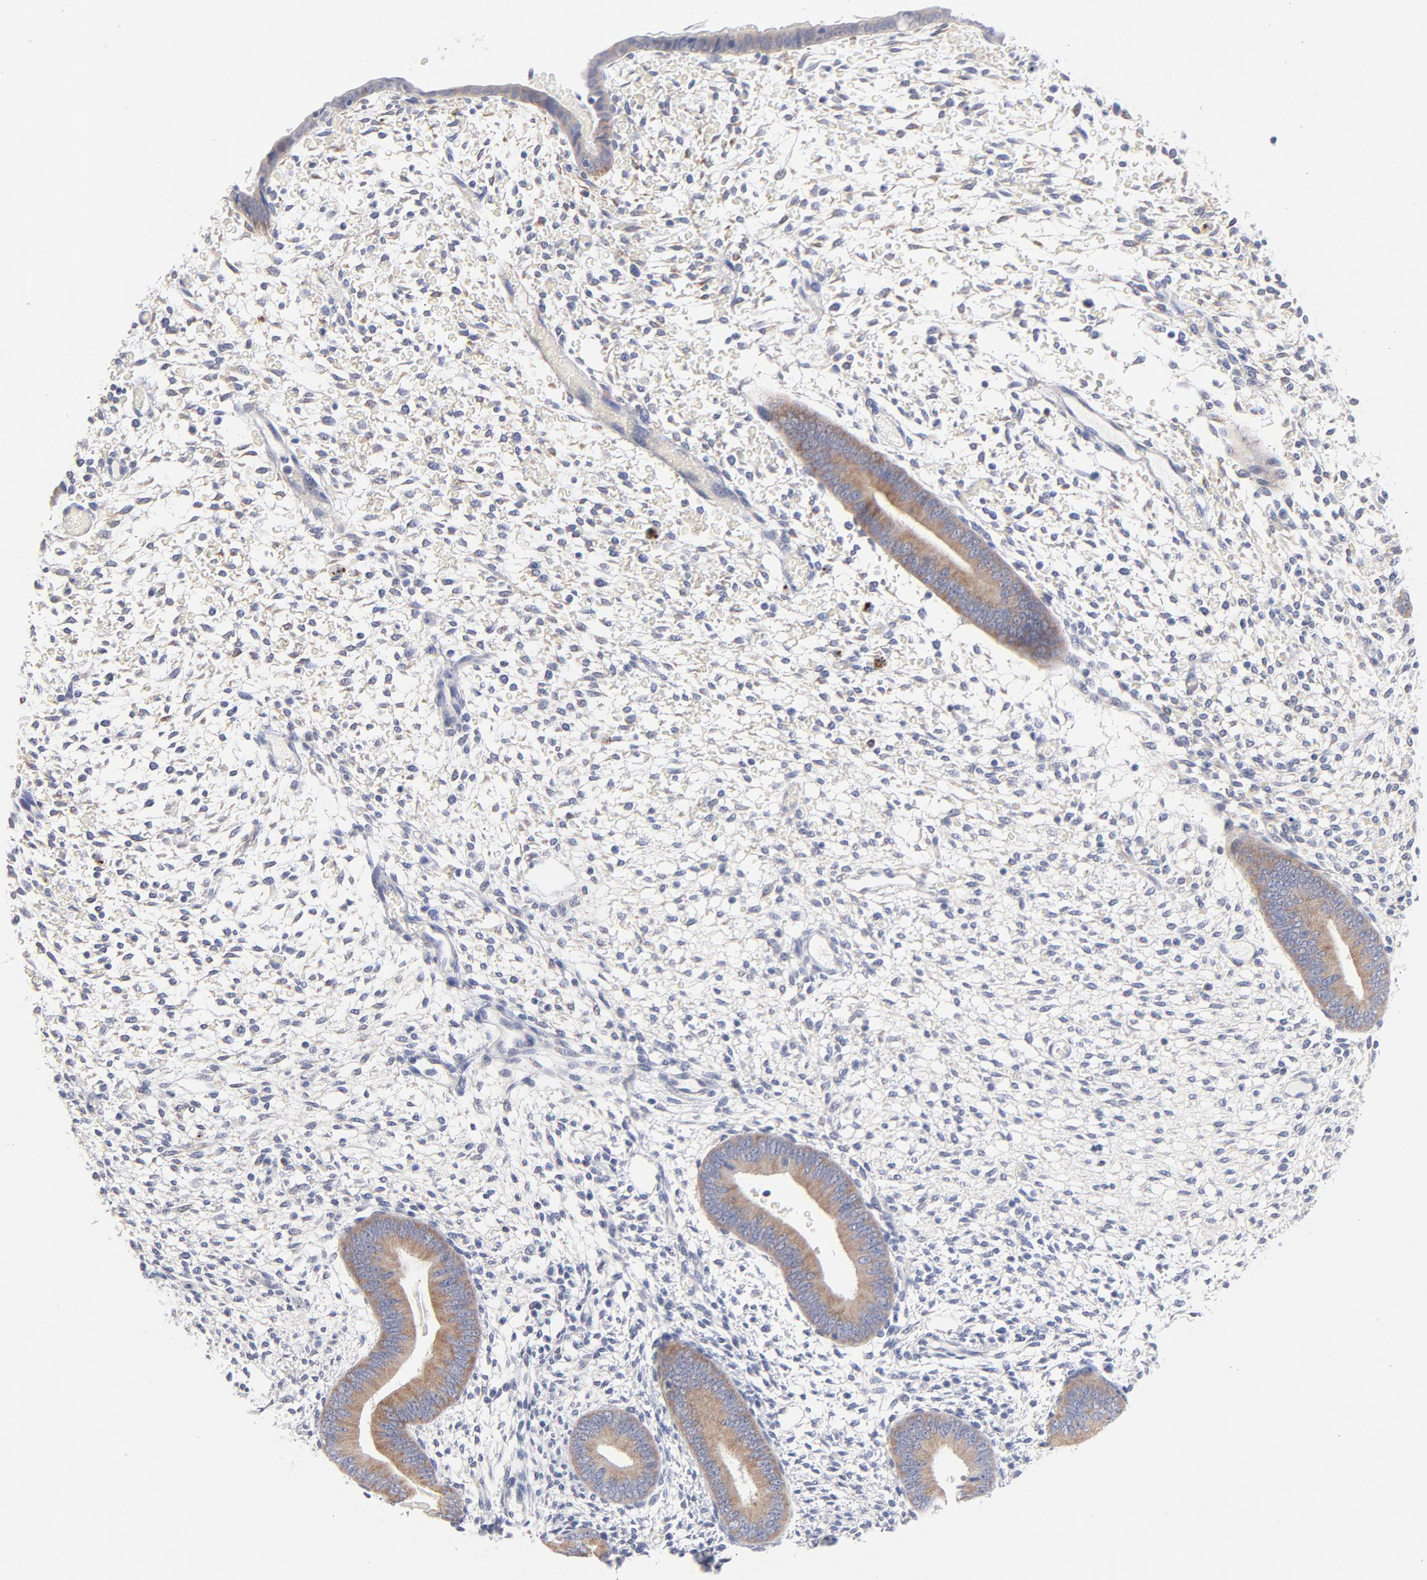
{"staining": {"intensity": "negative", "quantity": "none", "location": "none"}, "tissue": "endometrium", "cell_type": "Cells in endometrial stroma", "image_type": "normal", "snomed": [{"axis": "morphology", "description": "Normal tissue, NOS"}, {"axis": "topography", "description": "Endometrium"}], "caption": "IHC of normal endometrium shows no expression in cells in endometrial stroma. Brightfield microscopy of immunohistochemistry (IHC) stained with DAB (brown) and hematoxylin (blue), captured at high magnification.", "gene": "MID1", "patient": {"sex": "female", "age": 42}}